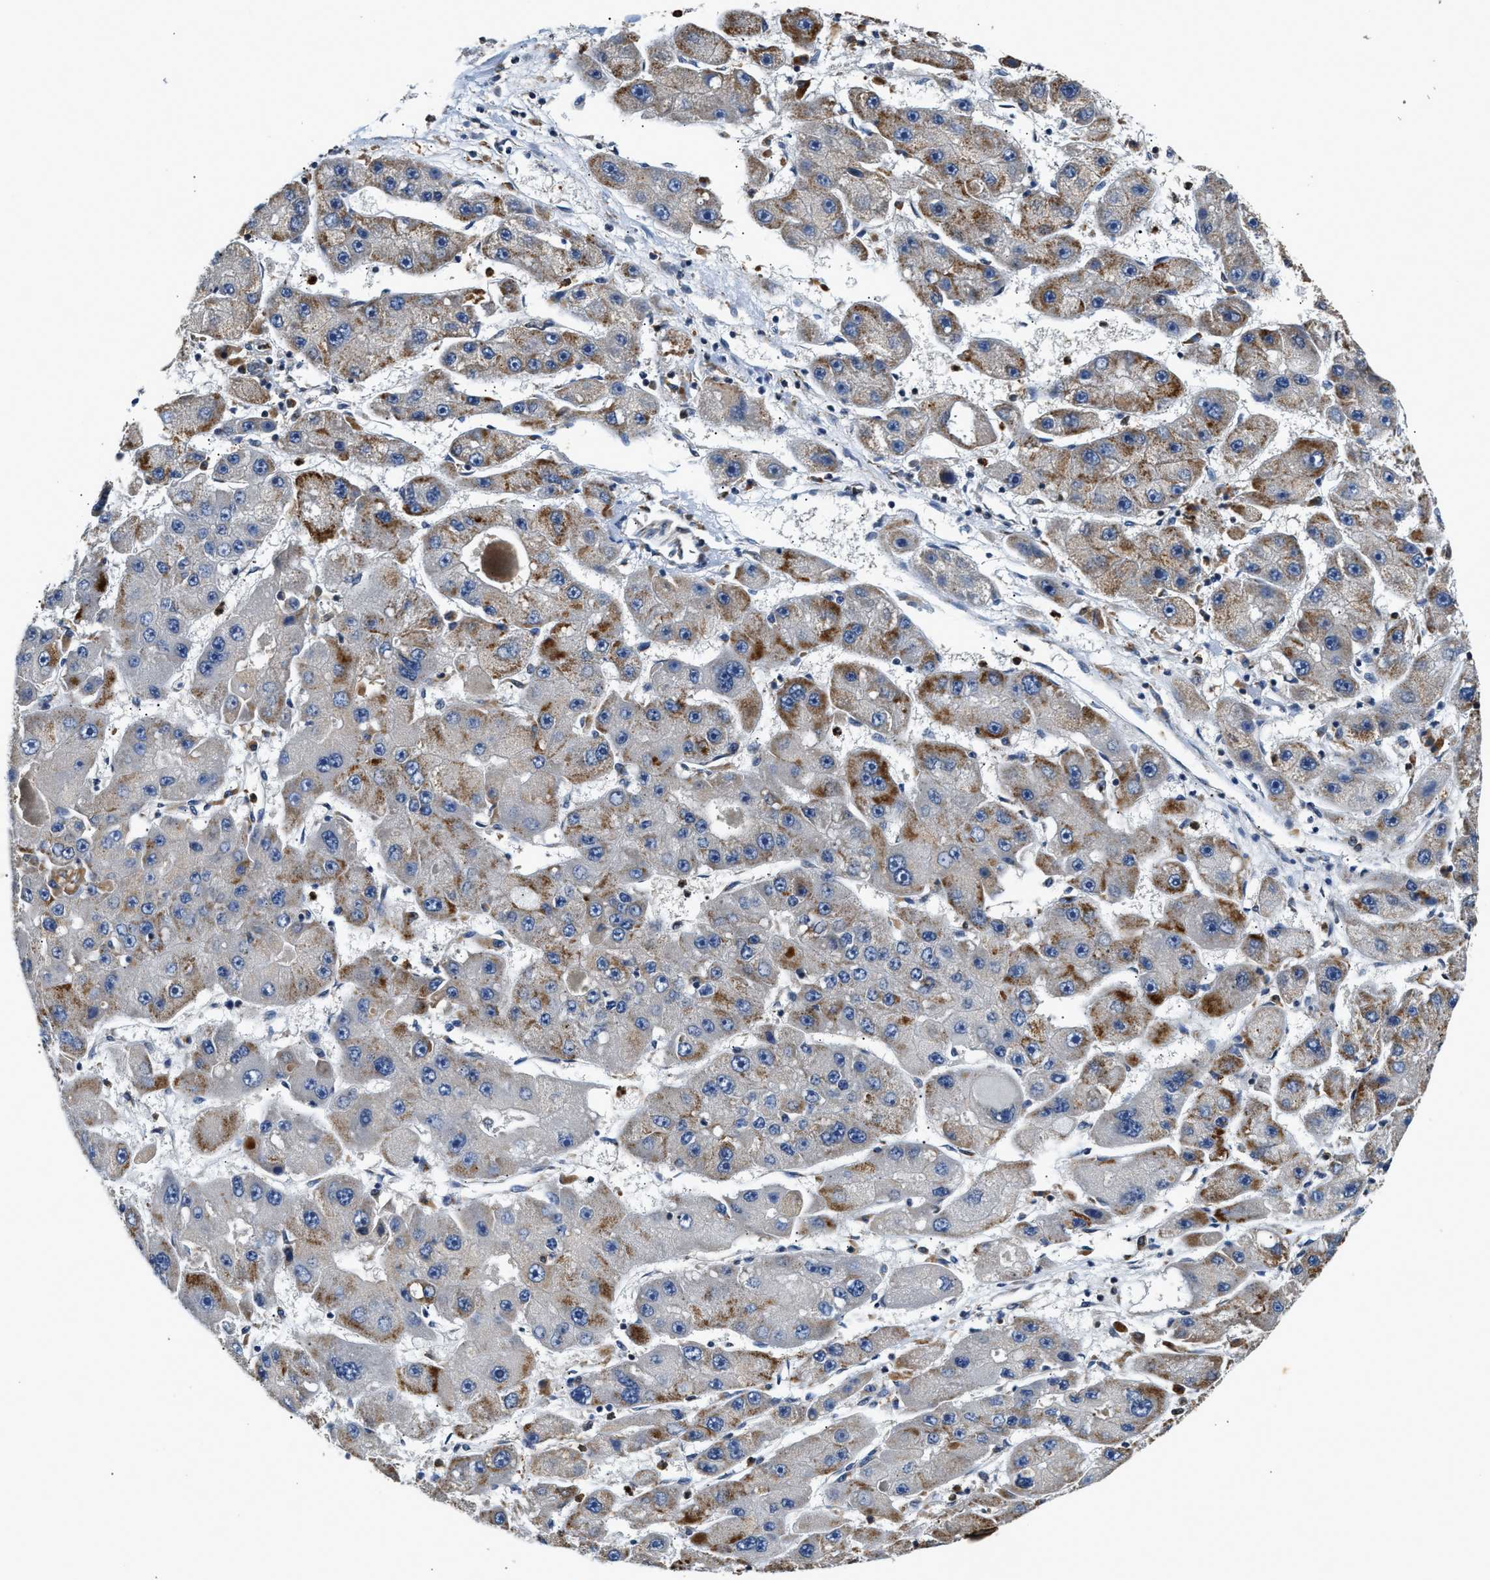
{"staining": {"intensity": "moderate", "quantity": "25%-75%", "location": "cytoplasmic/membranous"}, "tissue": "liver cancer", "cell_type": "Tumor cells", "image_type": "cancer", "snomed": [{"axis": "morphology", "description": "Carcinoma, Hepatocellular, NOS"}, {"axis": "topography", "description": "Liver"}], "caption": "Protein analysis of liver hepatocellular carcinoma tissue shows moderate cytoplasmic/membranous expression in approximately 25%-75% of tumor cells.", "gene": "CHUK", "patient": {"sex": "female", "age": 61}}